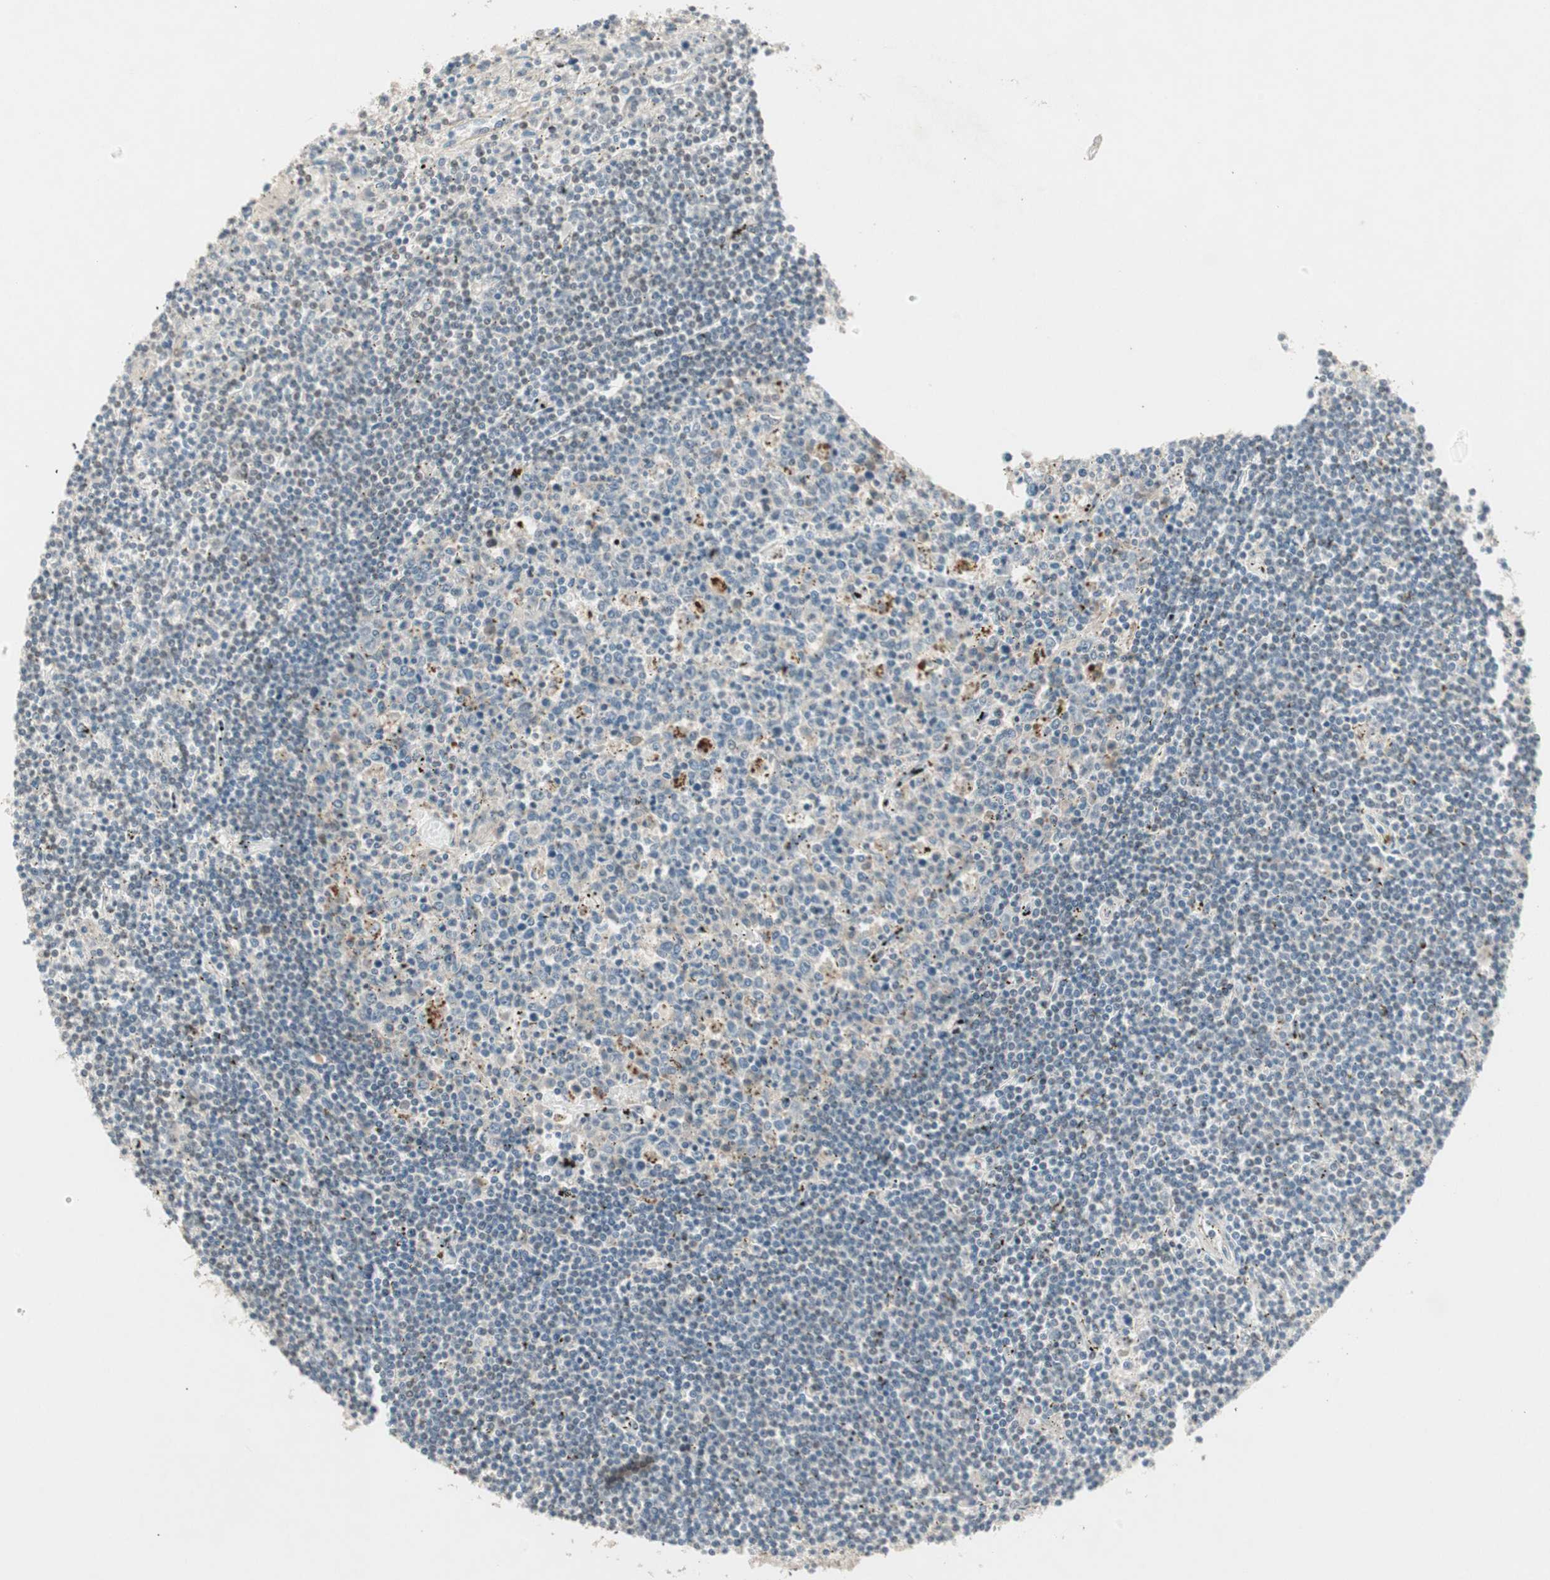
{"staining": {"intensity": "weak", "quantity": "<25%", "location": "nuclear"}, "tissue": "lymphoma", "cell_type": "Tumor cells", "image_type": "cancer", "snomed": [{"axis": "morphology", "description": "Malignant lymphoma, non-Hodgkin's type, Low grade"}, {"axis": "topography", "description": "Spleen"}], "caption": "Tumor cells show no significant staining in low-grade malignant lymphoma, non-Hodgkin's type.", "gene": "ACSL5", "patient": {"sex": "male", "age": 76}}